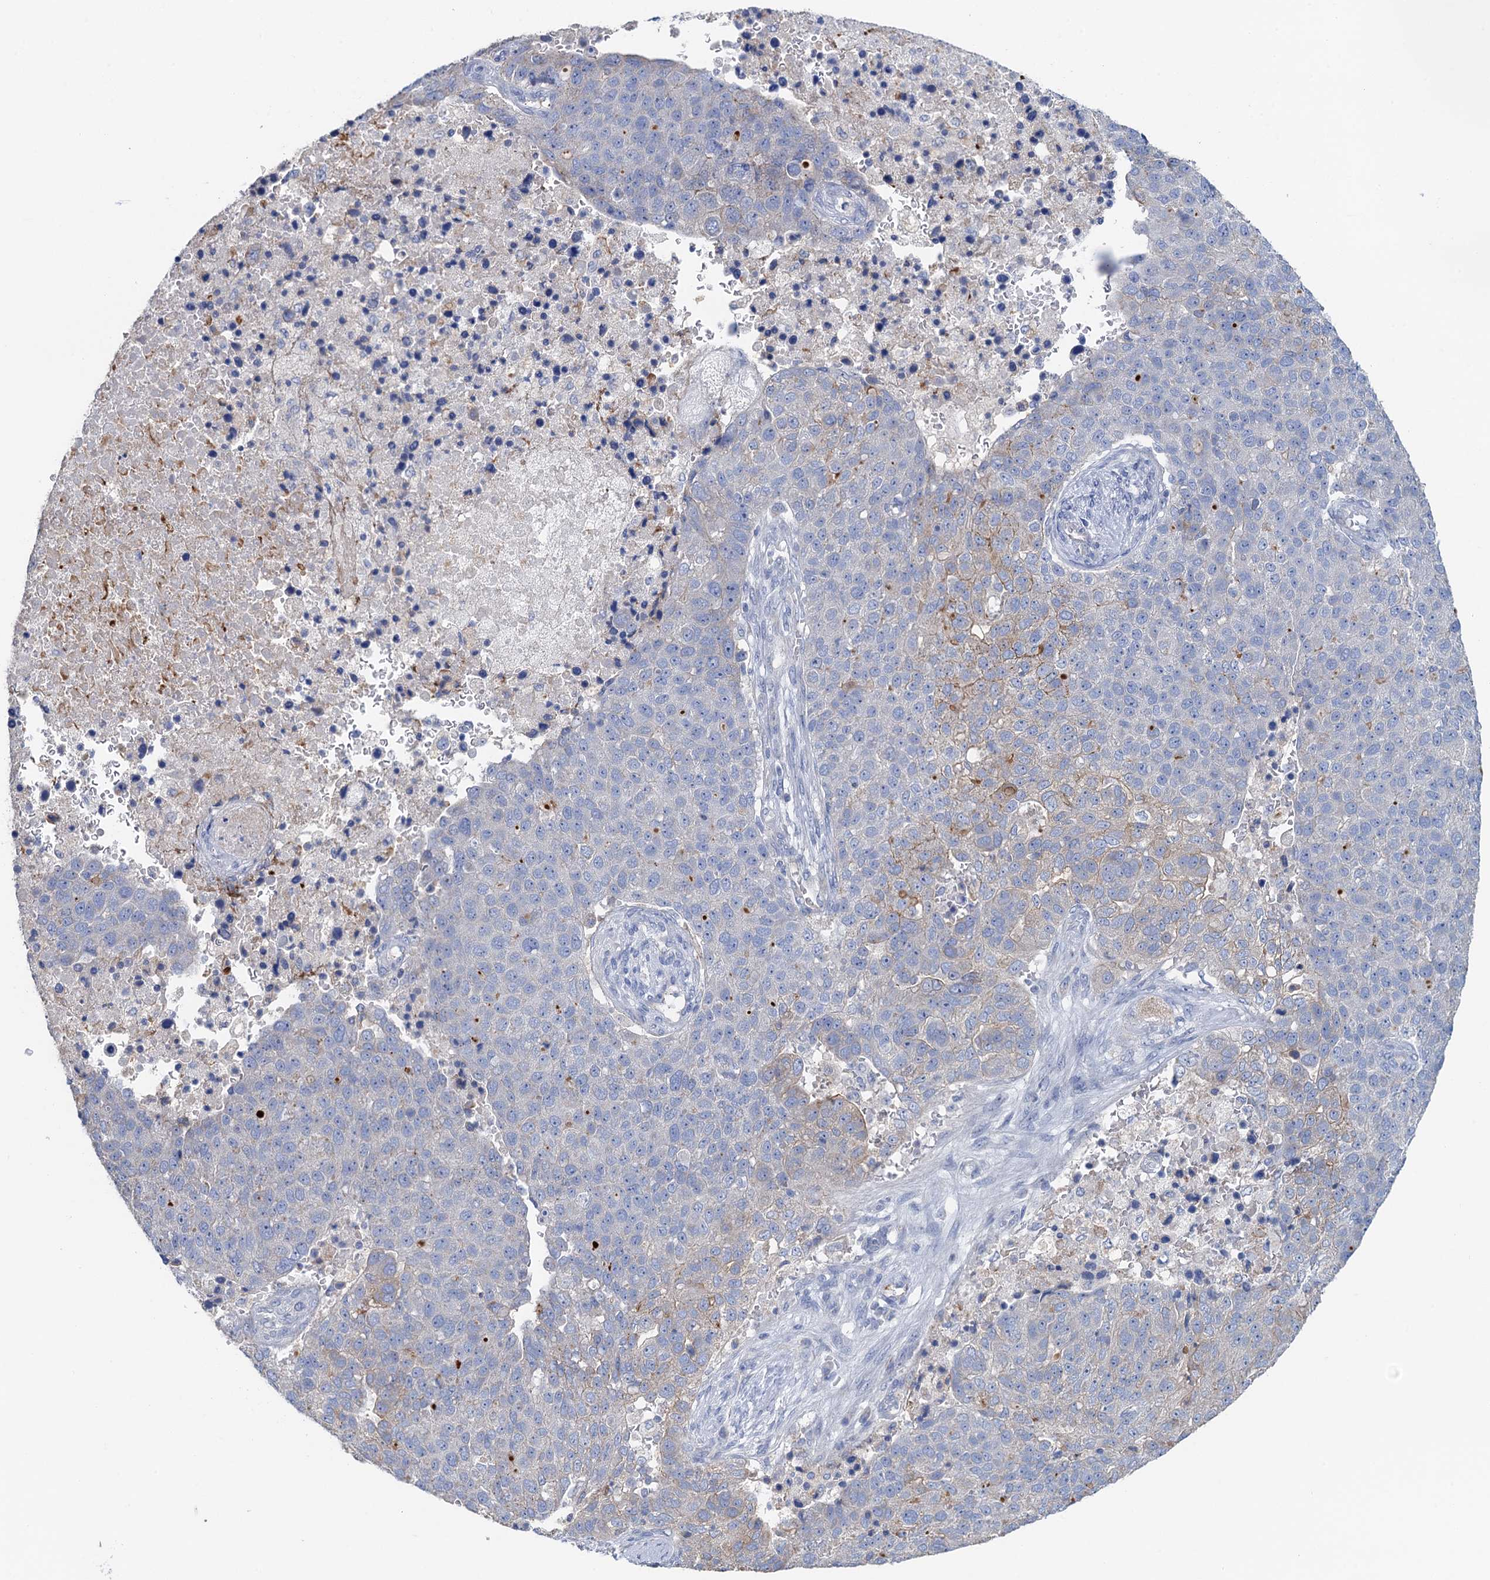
{"staining": {"intensity": "weak", "quantity": "<25%", "location": "cytoplasmic/membranous"}, "tissue": "pancreatic cancer", "cell_type": "Tumor cells", "image_type": "cancer", "snomed": [{"axis": "morphology", "description": "Adenocarcinoma, NOS"}, {"axis": "topography", "description": "Pancreas"}], "caption": "Micrograph shows no protein positivity in tumor cells of pancreatic cancer tissue.", "gene": "PLLP", "patient": {"sex": "female", "age": 61}}